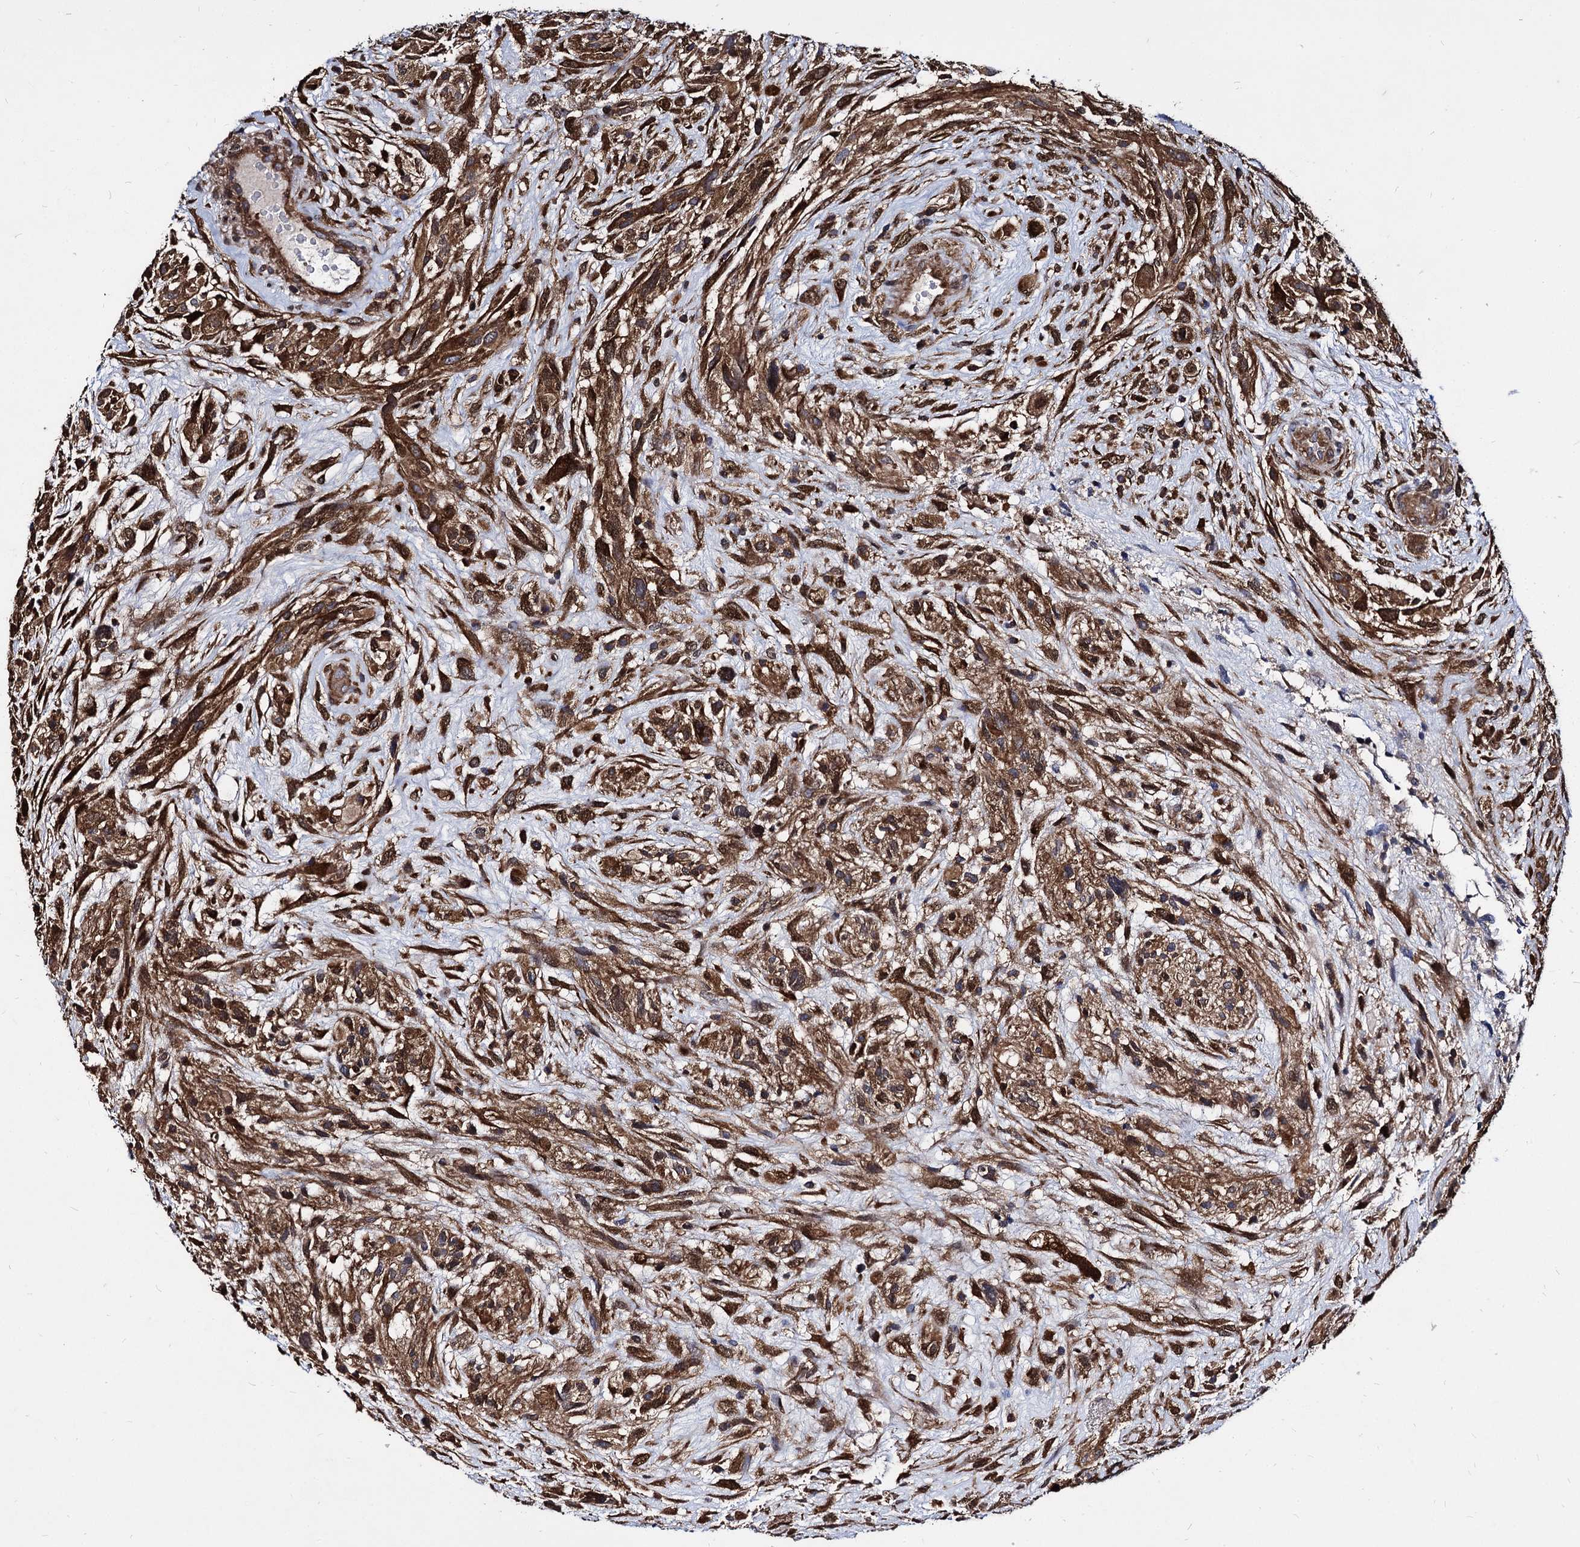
{"staining": {"intensity": "strong", "quantity": ">75%", "location": "cytoplasmic/membranous"}, "tissue": "glioma", "cell_type": "Tumor cells", "image_type": "cancer", "snomed": [{"axis": "morphology", "description": "Glioma, malignant, High grade"}, {"axis": "topography", "description": "Brain"}], "caption": "DAB (3,3'-diaminobenzidine) immunohistochemical staining of human malignant high-grade glioma demonstrates strong cytoplasmic/membranous protein positivity in approximately >75% of tumor cells.", "gene": "NME1", "patient": {"sex": "male", "age": 61}}